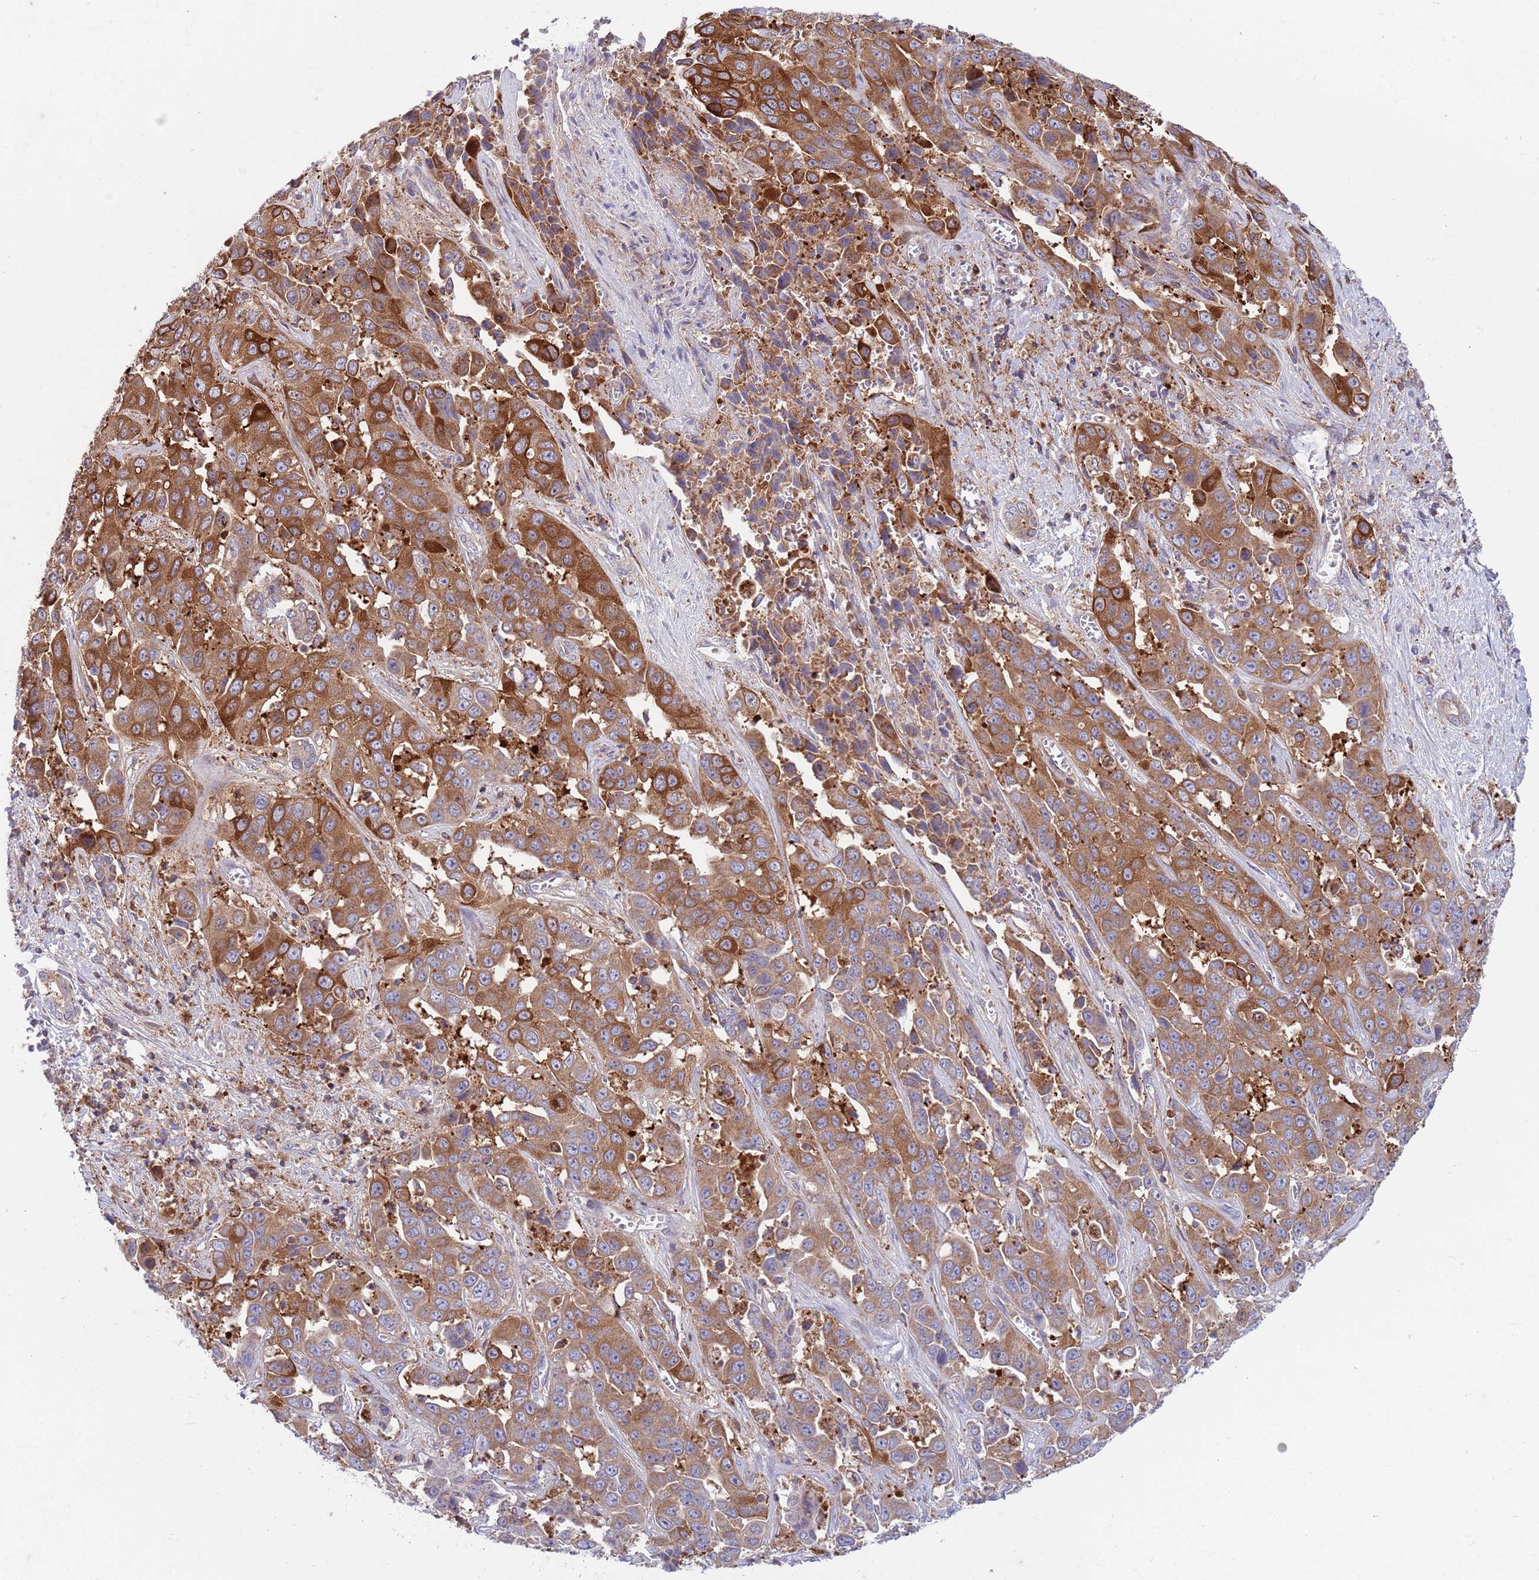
{"staining": {"intensity": "strong", "quantity": ">75%", "location": "cytoplasmic/membranous"}, "tissue": "liver cancer", "cell_type": "Tumor cells", "image_type": "cancer", "snomed": [{"axis": "morphology", "description": "Cholangiocarcinoma"}, {"axis": "topography", "description": "Liver"}], "caption": "Immunohistochemistry micrograph of neoplastic tissue: human liver cancer stained using immunohistochemistry exhibits high levels of strong protein expression localized specifically in the cytoplasmic/membranous of tumor cells, appearing as a cytoplasmic/membranous brown color.", "gene": "ZMYM5", "patient": {"sex": "female", "age": 52}}